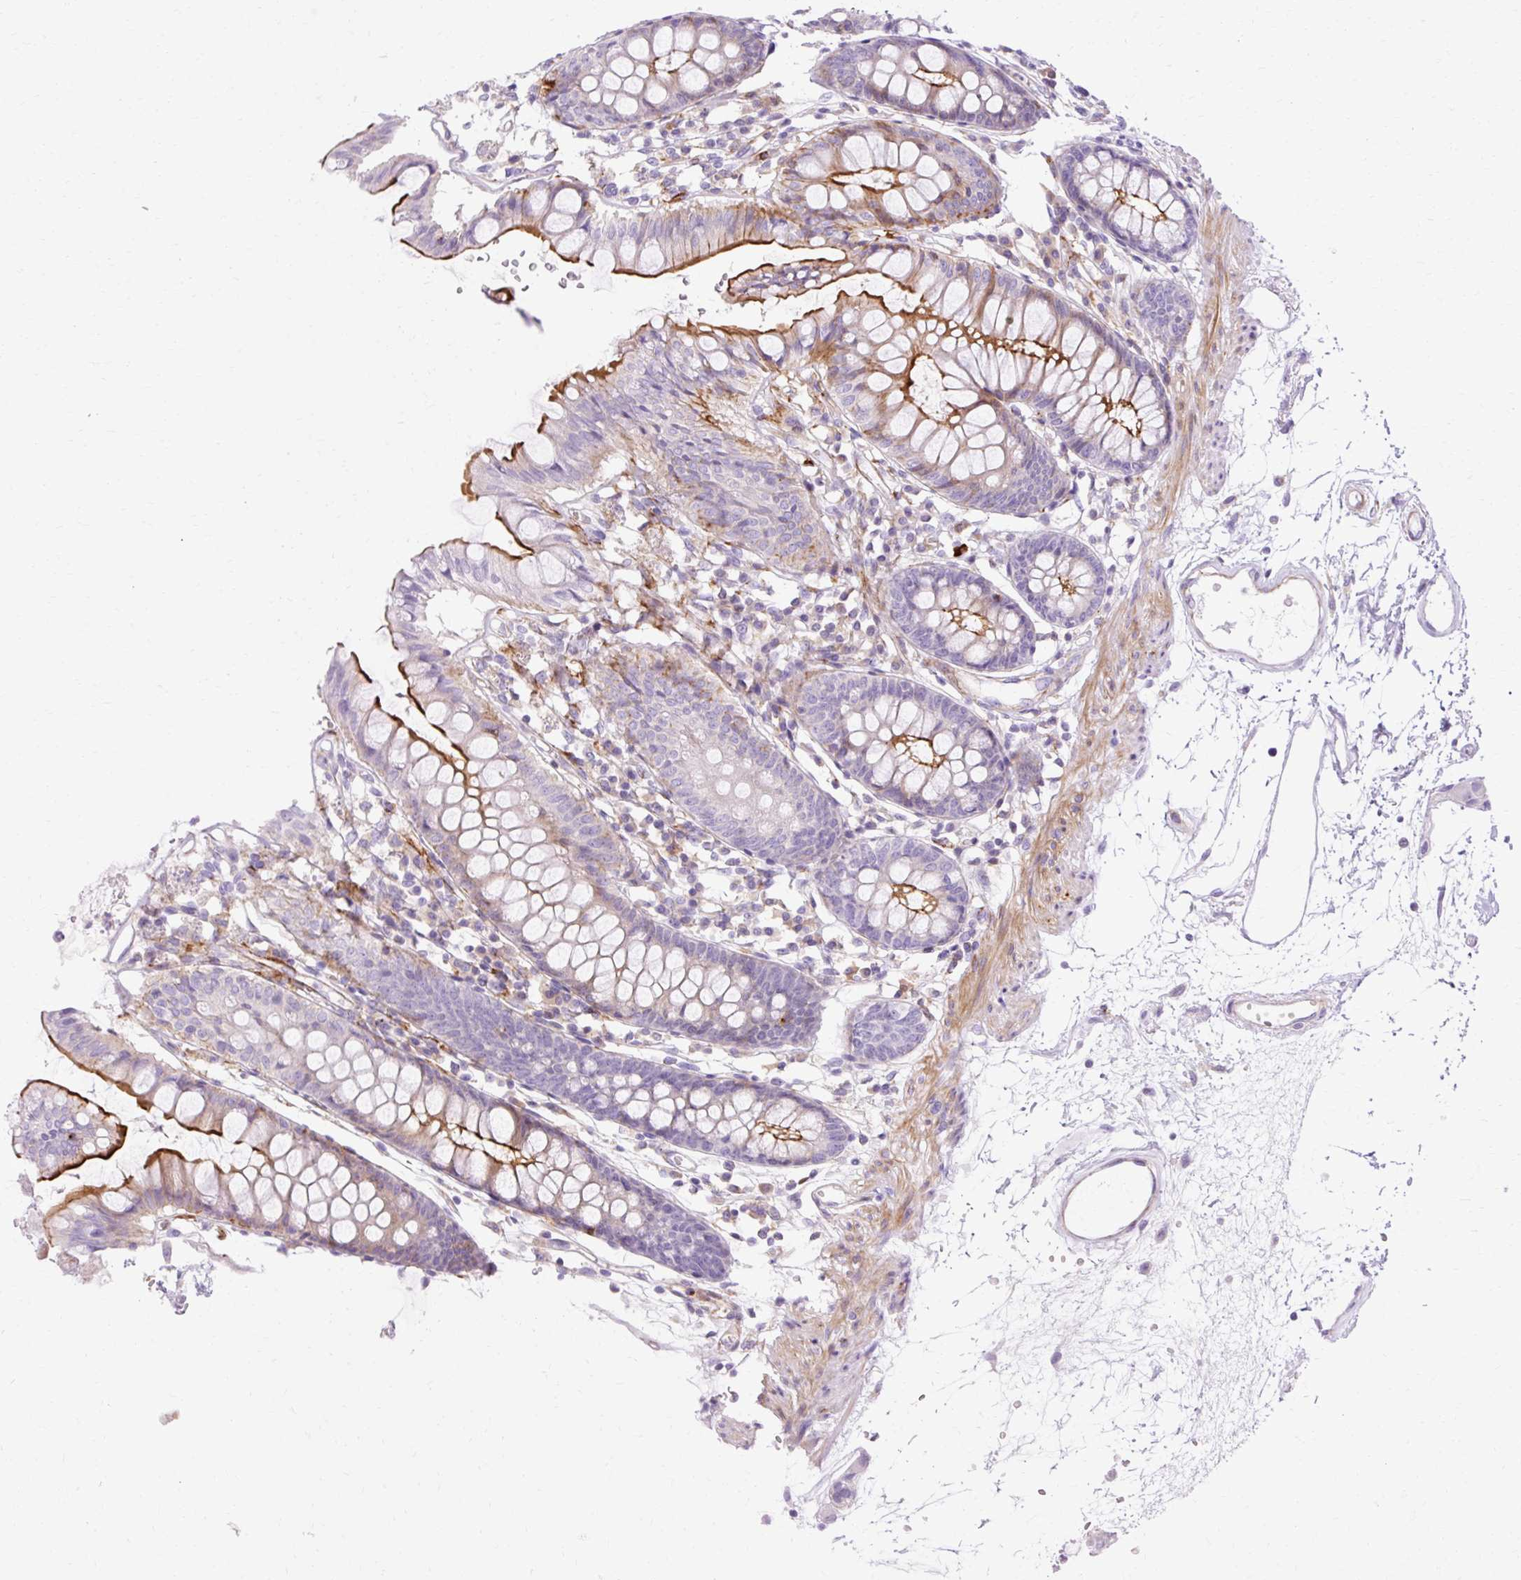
{"staining": {"intensity": "negative", "quantity": "none", "location": "none"}, "tissue": "colon", "cell_type": "Endothelial cells", "image_type": "normal", "snomed": [{"axis": "morphology", "description": "Normal tissue, NOS"}, {"axis": "topography", "description": "Colon"}], "caption": "Colon was stained to show a protein in brown. There is no significant staining in endothelial cells. The staining is performed using DAB brown chromogen with nuclei counter-stained in using hematoxylin.", "gene": "CORO7", "patient": {"sex": "female", "age": 84}}